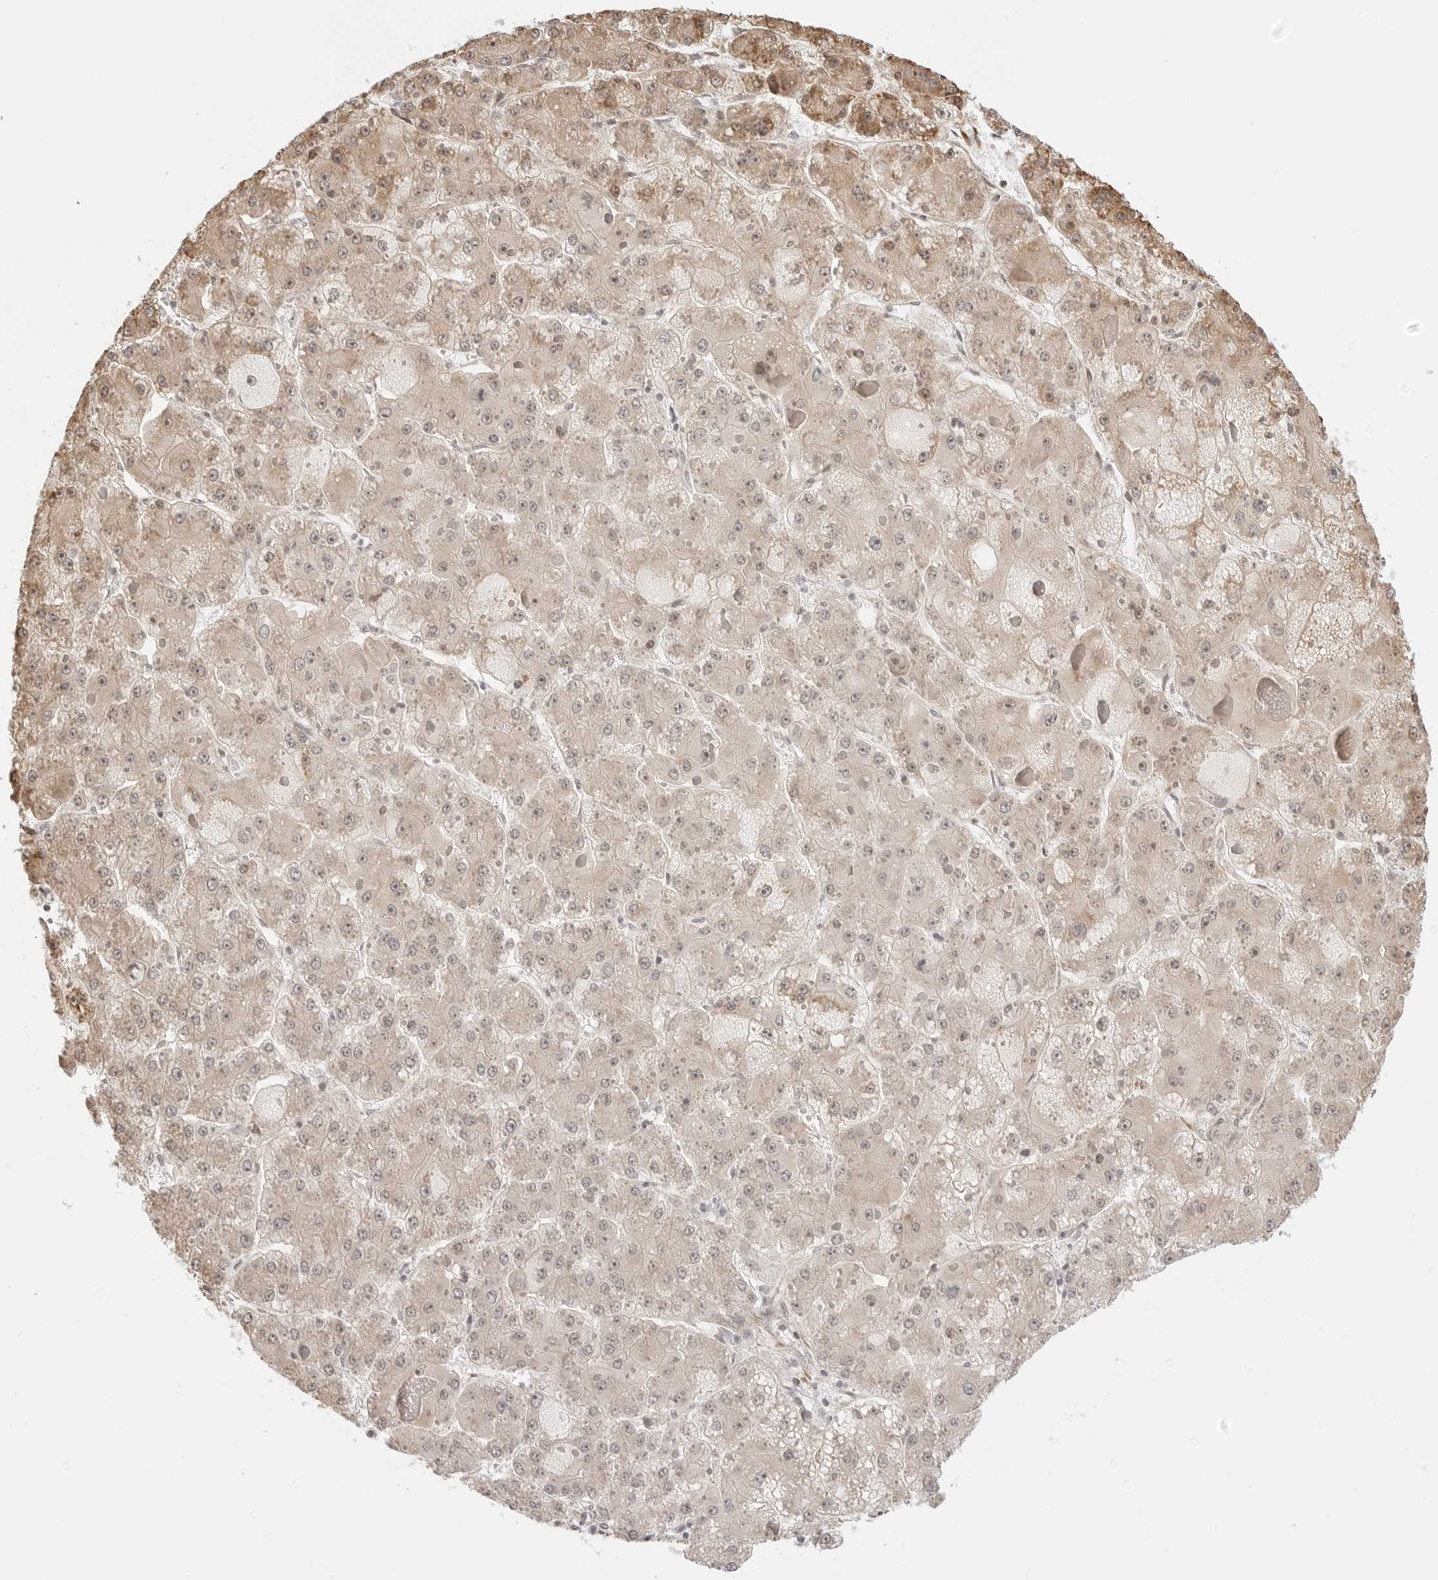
{"staining": {"intensity": "weak", "quantity": ">75%", "location": "cytoplasmic/membranous,nuclear"}, "tissue": "liver cancer", "cell_type": "Tumor cells", "image_type": "cancer", "snomed": [{"axis": "morphology", "description": "Carcinoma, Hepatocellular, NOS"}, {"axis": "topography", "description": "Liver"}], "caption": "The histopathology image displays immunohistochemical staining of liver cancer (hepatocellular carcinoma). There is weak cytoplasmic/membranous and nuclear positivity is appreciated in approximately >75% of tumor cells. The protein is shown in brown color, while the nuclei are stained blue.", "gene": "FKBP14", "patient": {"sex": "female", "age": 73}}